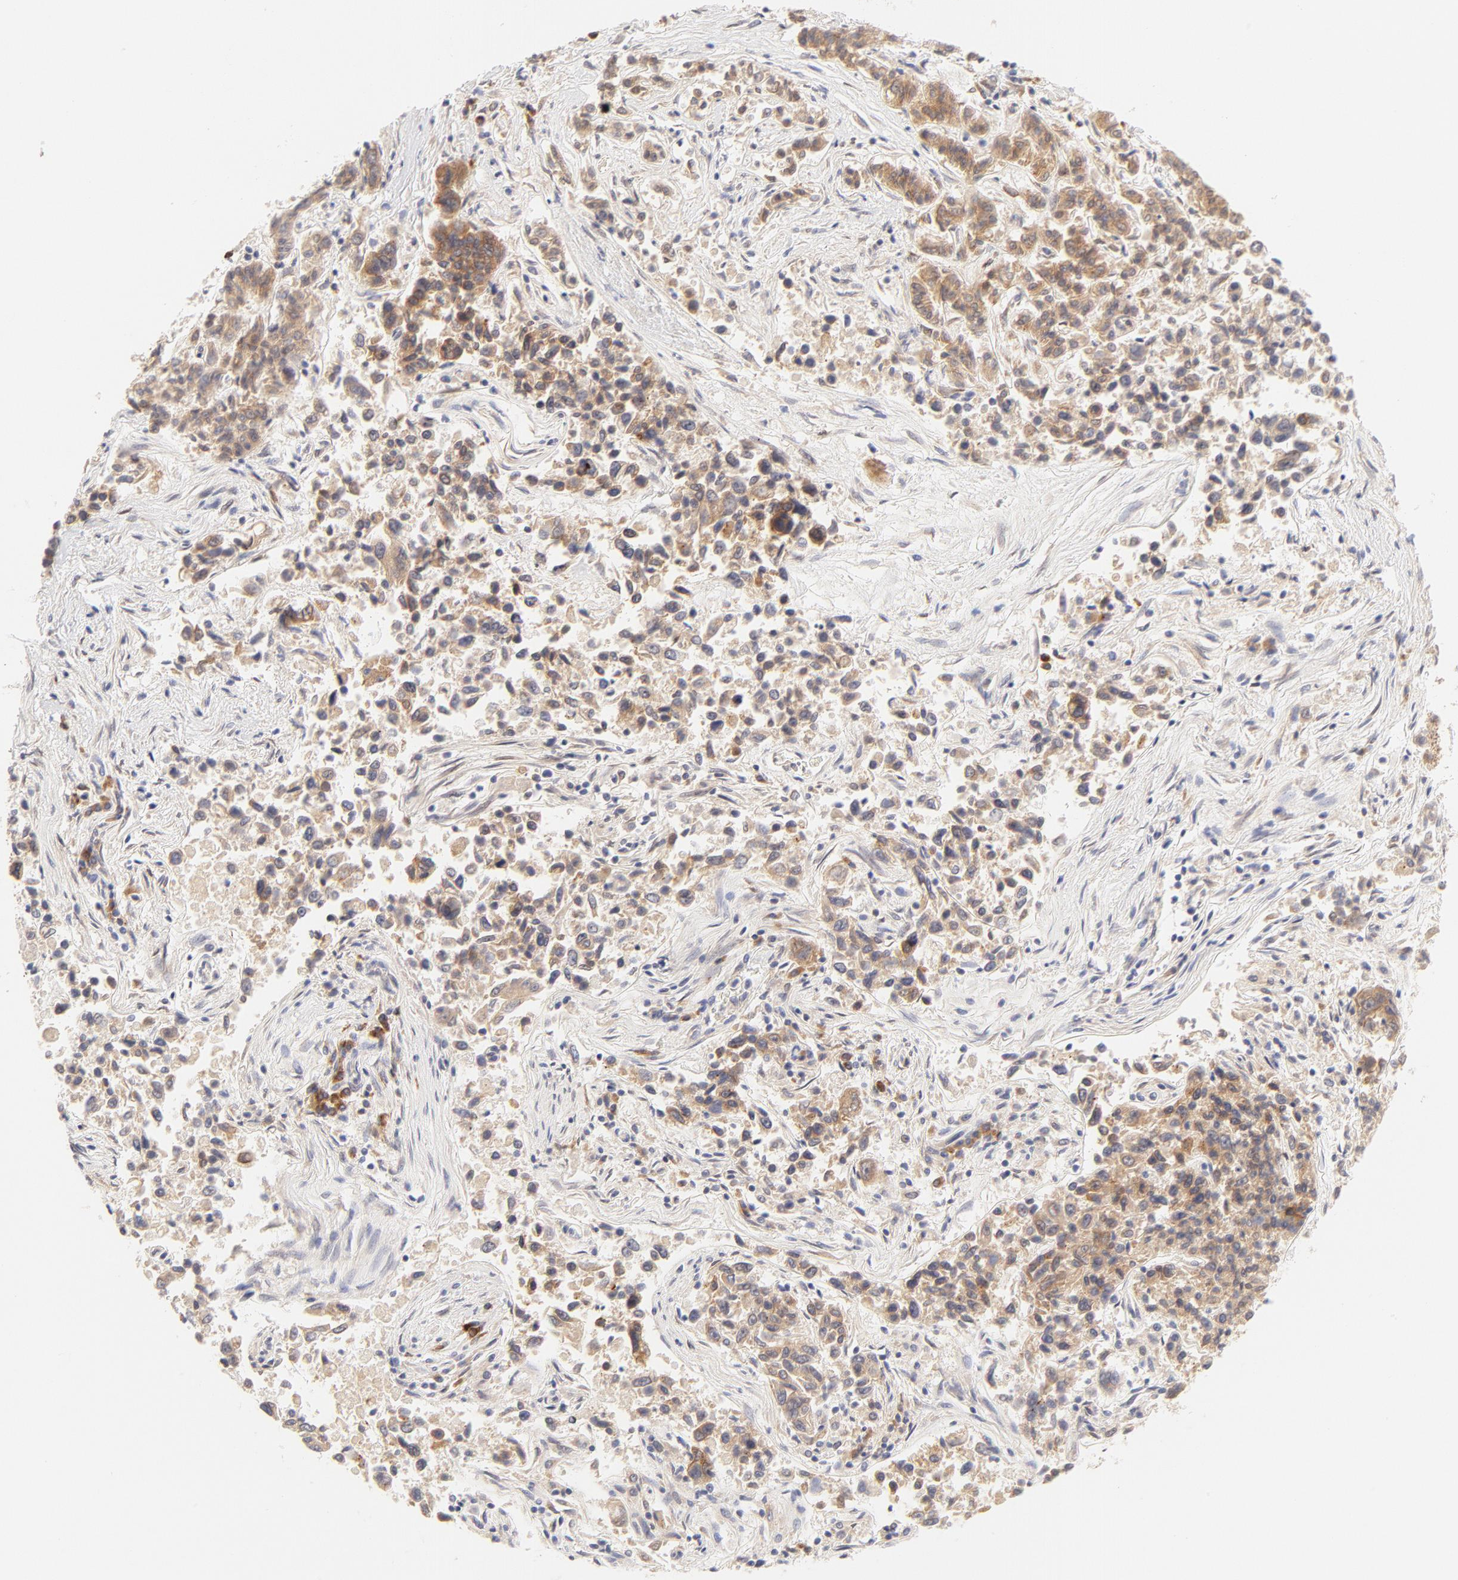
{"staining": {"intensity": "moderate", "quantity": ">75%", "location": "cytoplasmic/membranous"}, "tissue": "lung cancer", "cell_type": "Tumor cells", "image_type": "cancer", "snomed": [{"axis": "morphology", "description": "Adenocarcinoma, NOS"}, {"axis": "topography", "description": "Lung"}], "caption": "Brown immunohistochemical staining in human lung adenocarcinoma exhibits moderate cytoplasmic/membranous positivity in about >75% of tumor cells.", "gene": "RPS6KA1", "patient": {"sex": "male", "age": 84}}